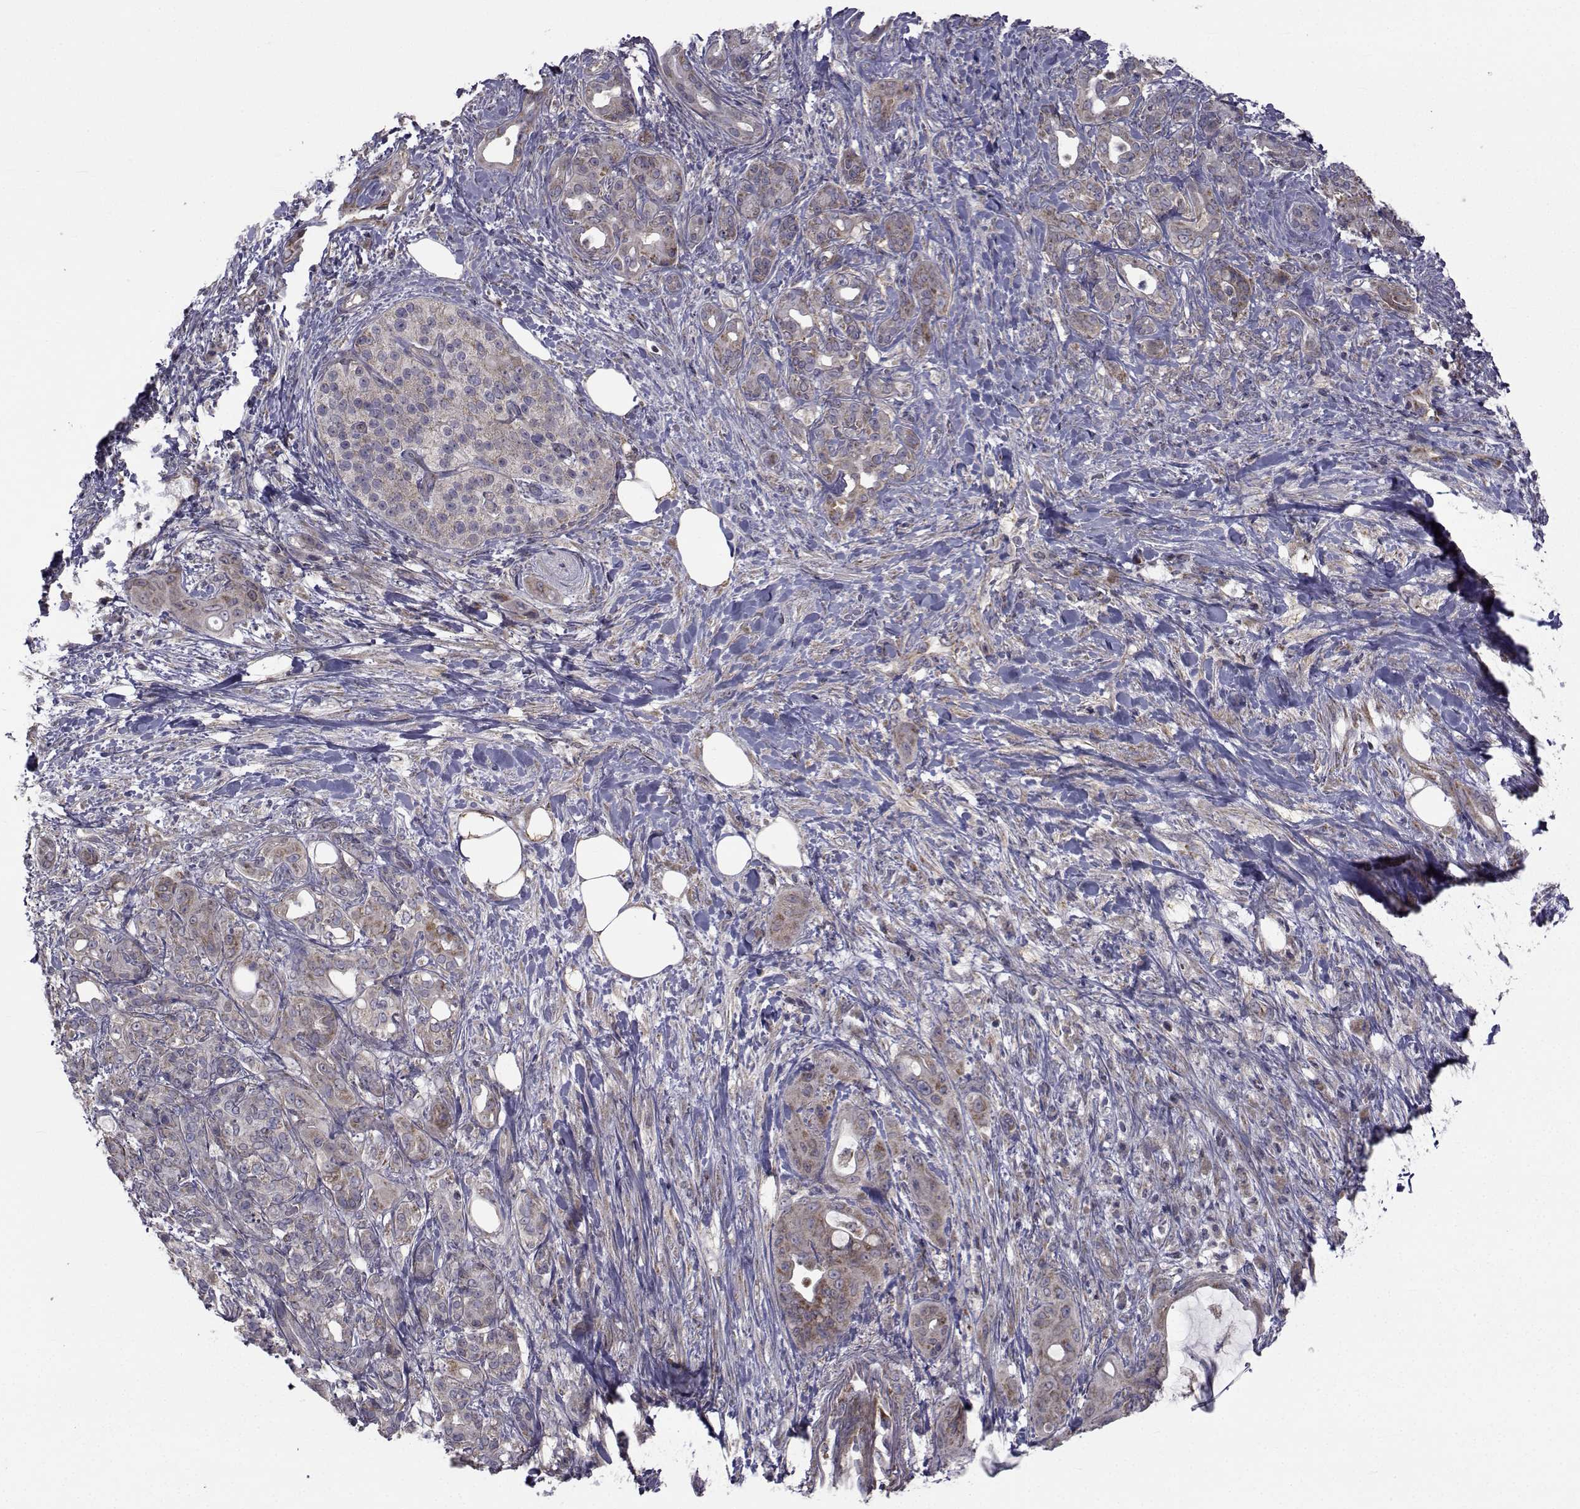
{"staining": {"intensity": "moderate", "quantity": "<25%", "location": "cytoplasmic/membranous"}, "tissue": "pancreatic cancer", "cell_type": "Tumor cells", "image_type": "cancer", "snomed": [{"axis": "morphology", "description": "Adenocarcinoma, NOS"}, {"axis": "topography", "description": "Pancreas"}], "caption": "An immunohistochemistry micrograph of neoplastic tissue is shown. Protein staining in brown shows moderate cytoplasmic/membranous positivity in pancreatic cancer within tumor cells.", "gene": "CFAP74", "patient": {"sex": "male", "age": 71}}